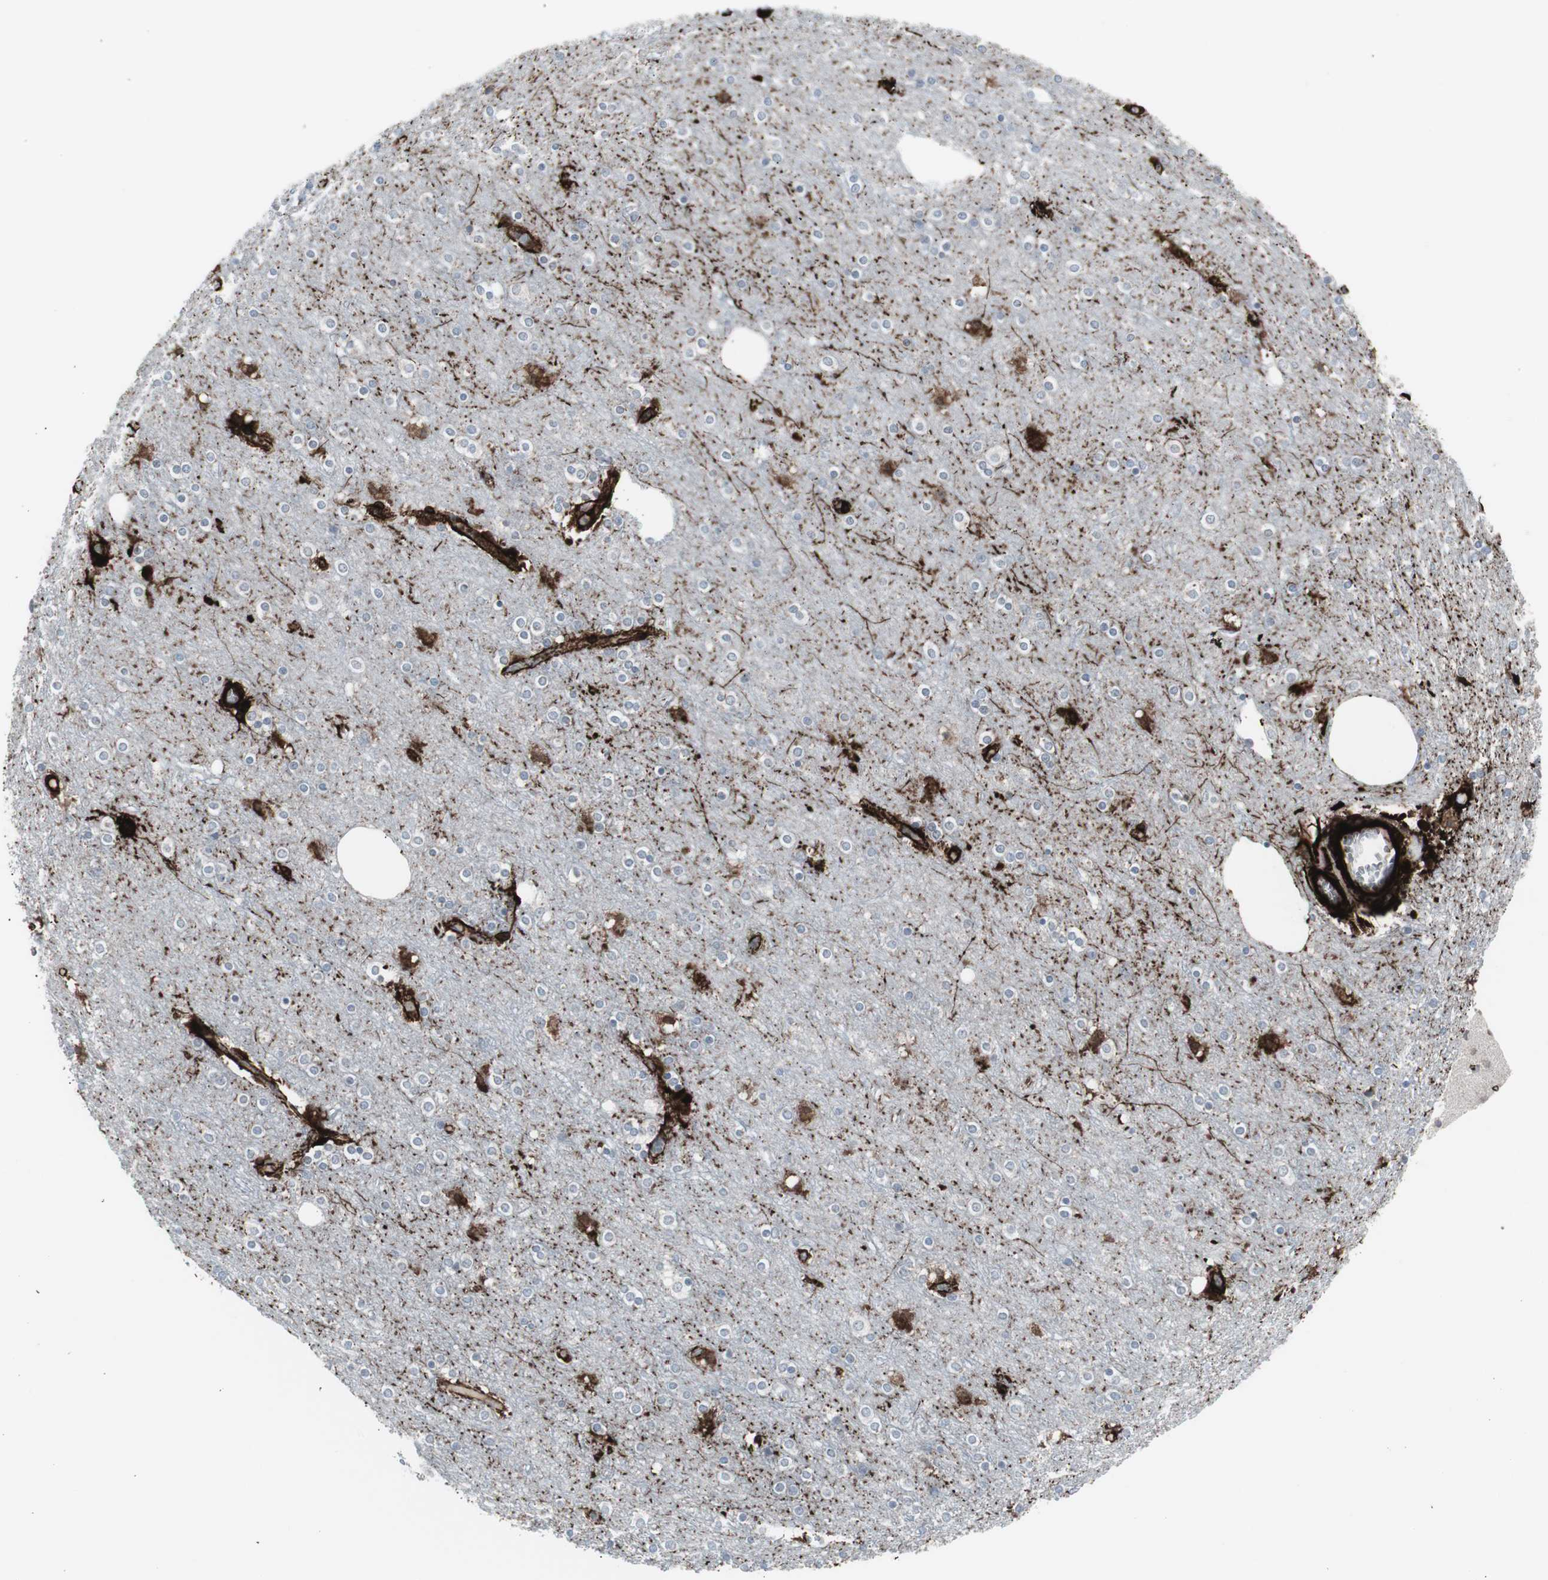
{"staining": {"intensity": "strong", "quantity": ">75%", "location": "cytoplasmic/membranous"}, "tissue": "cerebral cortex", "cell_type": "Endothelial cells", "image_type": "normal", "snomed": [{"axis": "morphology", "description": "Normal tissue, NOS"}, {"axis": "topography", "description": "Cerebral cortex"}], "caption": "Immunohistochemistry staining of benign cerebral cortex, which exhibits high levels of strong cytoplasmic/membranous expression in approximately >75% of endothelial cells indicating strong cytoplasmic/membranous protein expression. The staining was performed using DAB (brown) for protein detection and nuclei were counterstained in hematoxylin (blue).", "gene": "PDGFA", "patient": {"sex": "female", "age": 54}}